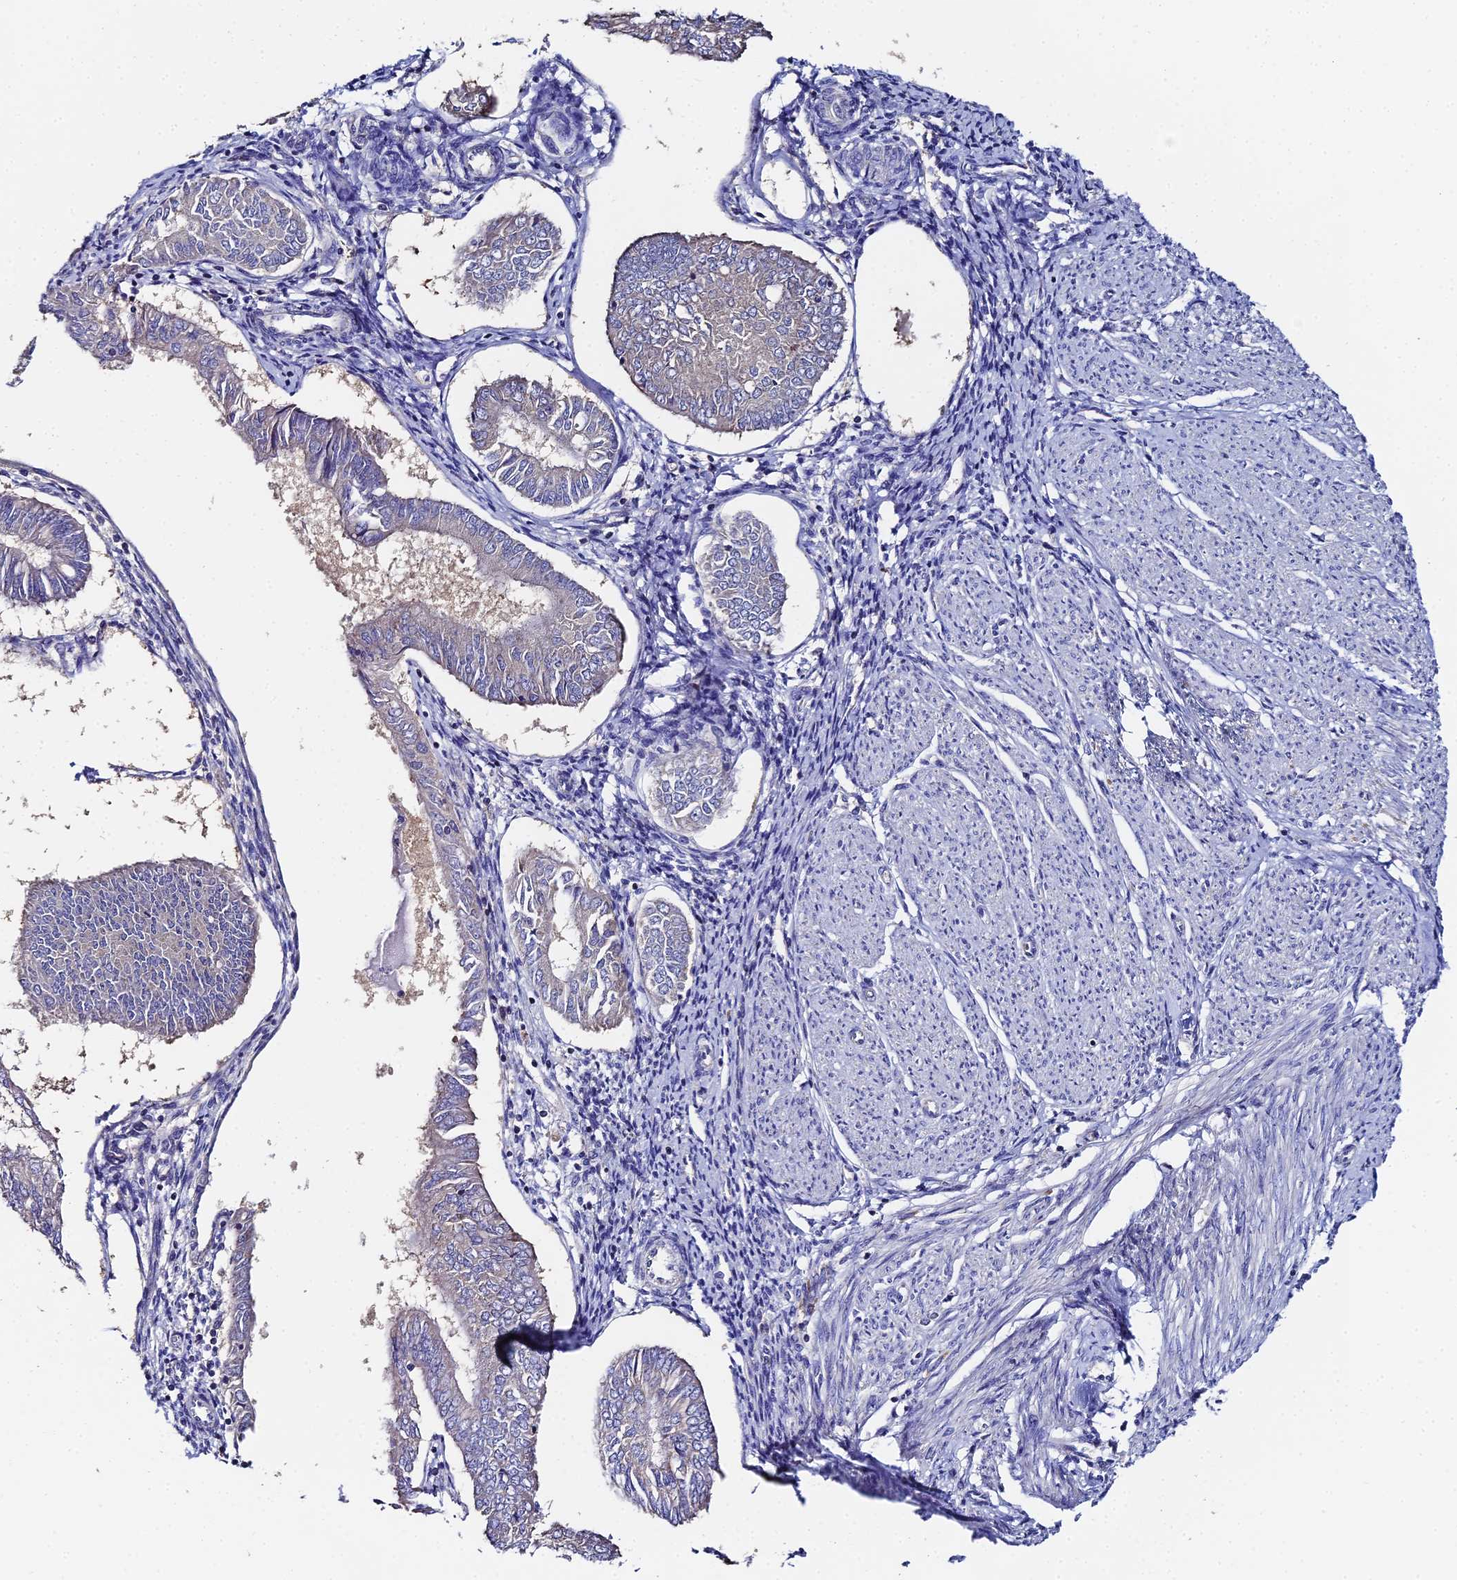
{"staining": {"intensity": "negative", "quantity": "none", "location": "none"}, "tissue": "endometrial cancer", "cell_type": "Tumor cells", "image_type": "cancer", "snomed": [{"axis": "morphology", "description": "Adenocarcinoma, NOS"}, {"axis": "topography", "description": "Endometrium"}], "caption": "A histopathology image of human endometrial adenocarcinoma is negative for staining in tumor cells.", "gene": "UBE2L3", "patient": {"sex": "female", "age": 58}}